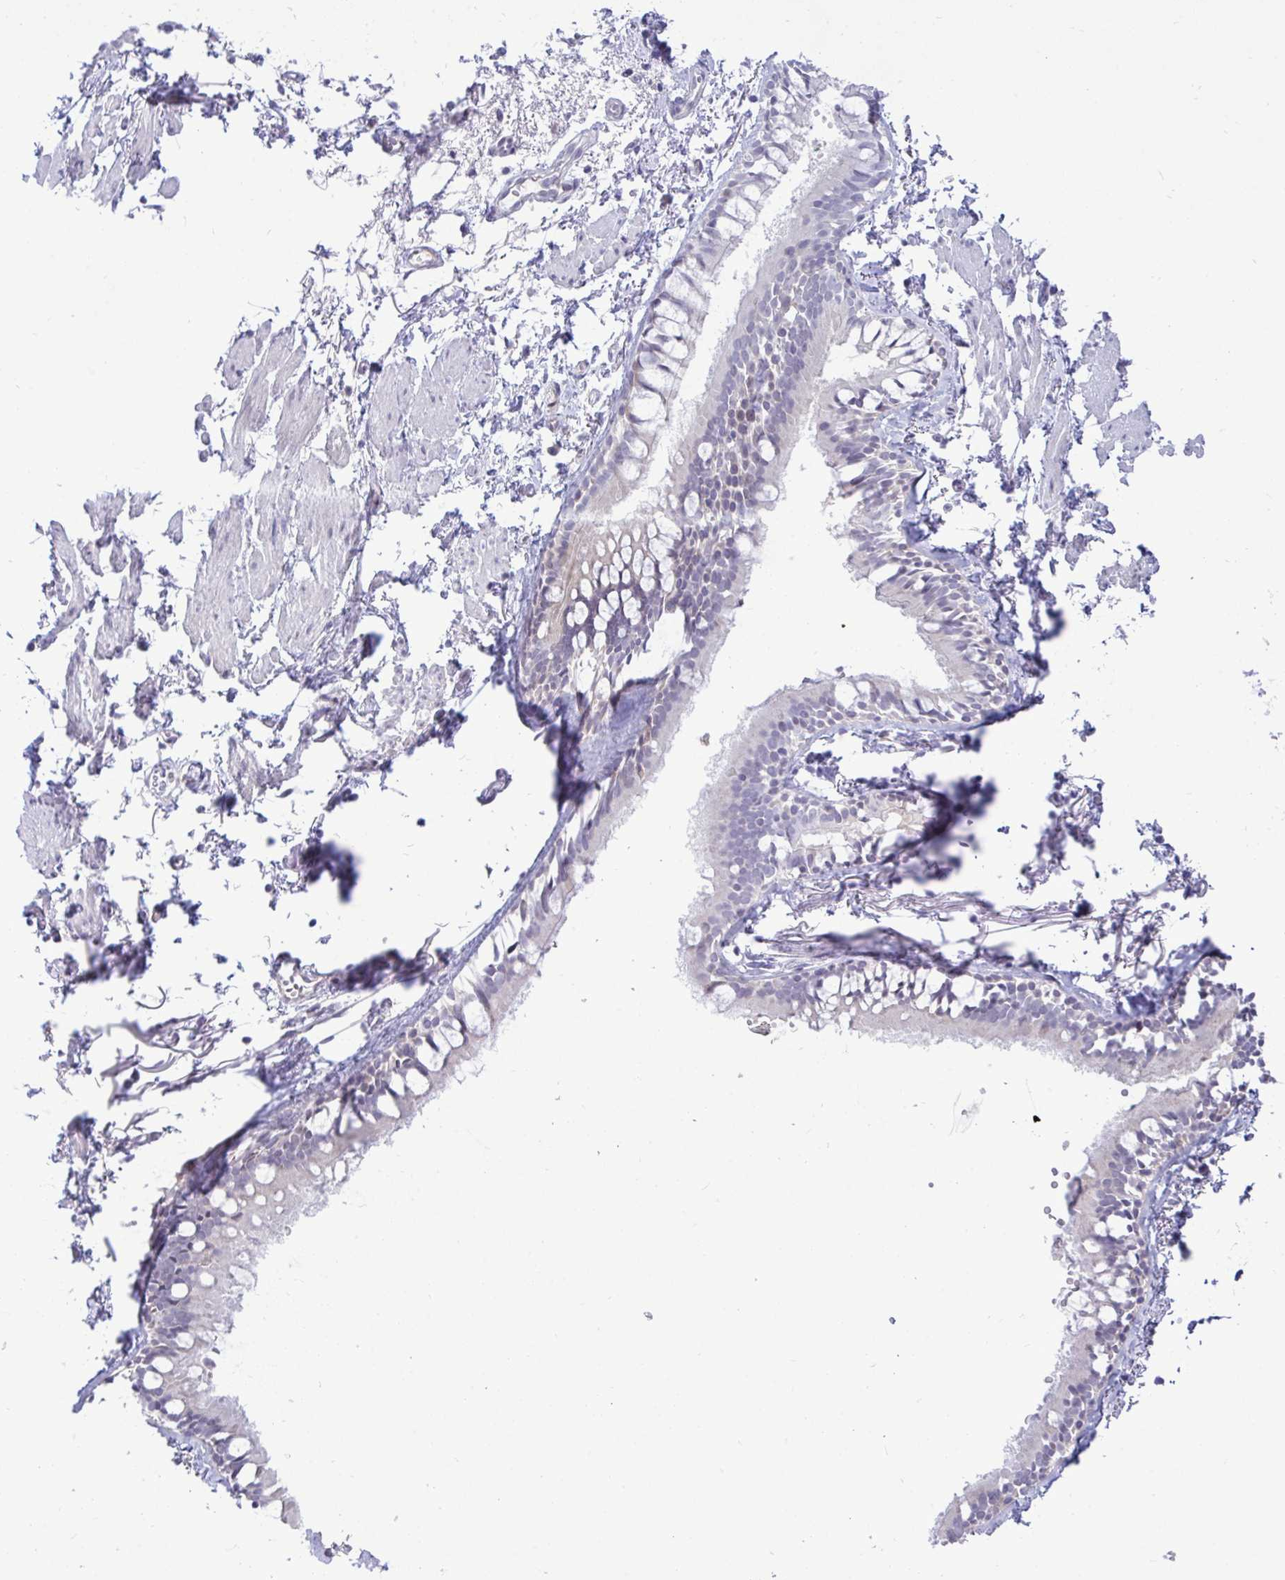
{"staining": {"intensity": "negative", "quantity": "none", "location": "none"}, "tissue": "bronchus", "cell_type": "Respiratory epithelial cells", "image_type": "normal", "snomed": [{"axis": "morphology", "description": "Normal tissue, NOS"}, {"axis": "topography", "description": "Cartilage tissue"}, {"axis": "topography", "description": "Bronchus"}, {"axis": "topography", "description": "Peripheral nerve tissue"}], "caption": "DAB immunohistochemical staining of unremarkable bronchus shows no significant staining in respiratory epithelial cells.", "gene": "EPOP", "patient": {"sex": "female", "age": 59}}